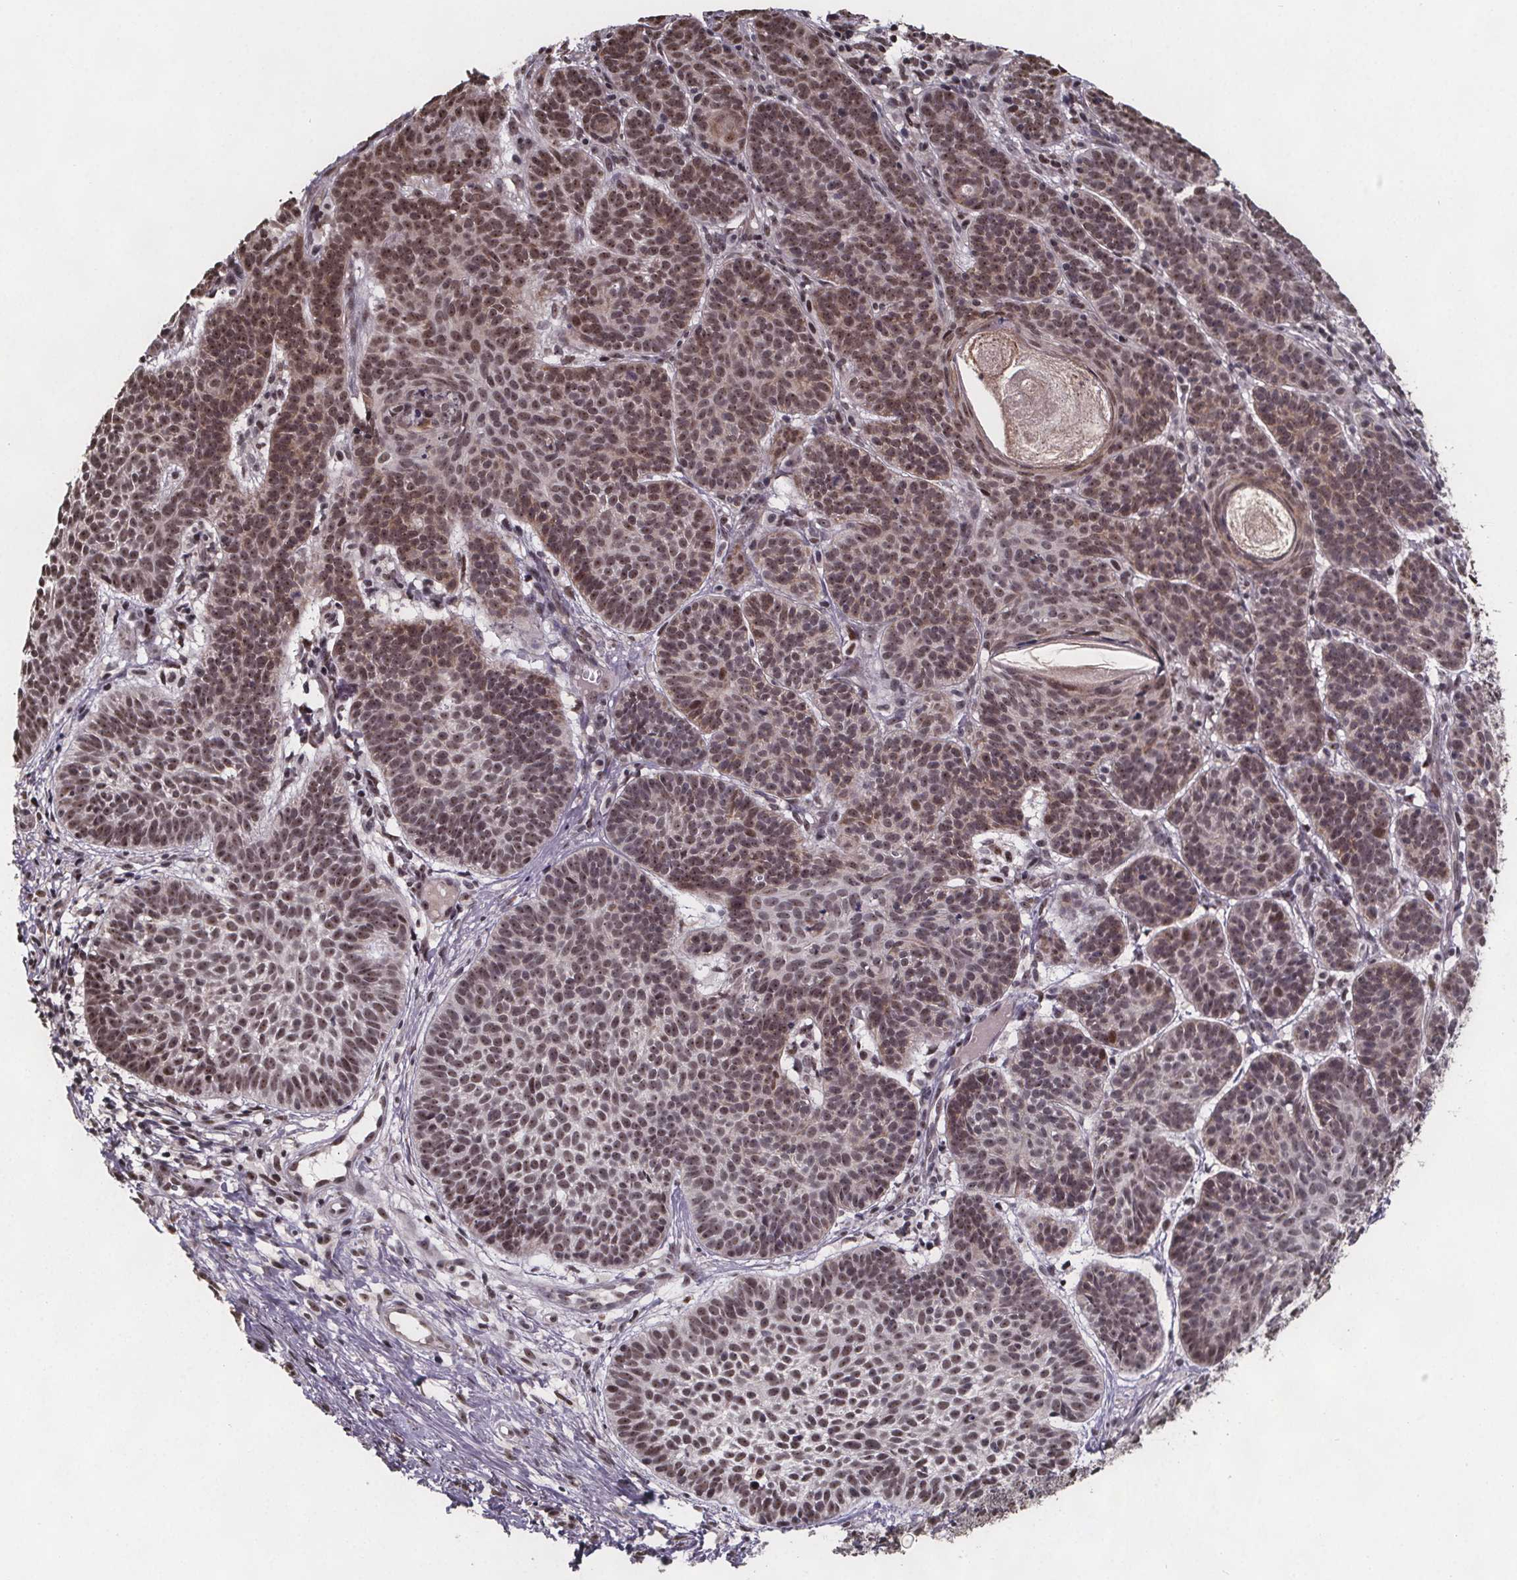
{"staining": {"intensity": "moderate", "quantity": ">75%", "location": "nuclear"}, "tissue": "skin cancer", "cell_type": "Tumor cells", "image_type": "cancer", "snomed": [{"axis": "morphology", "description": "Basal cell carcinoma"}, {"axis": "topography", "description": "Skin"}], "caption": "Skin basal cell carcinoma stained with DAB (3,3'-diaminobenzidine) IHC shows medium levels of moderate nuclear staining in approximately >75% of tumor cells. The staining was performed using DAB to visualize the protein expression in brown, while the nuclei were stained in blue with hematoxylin (Magnification: 20x).", "gene": "U2SURP", "patient": {"sex": "male", "age": 72}}